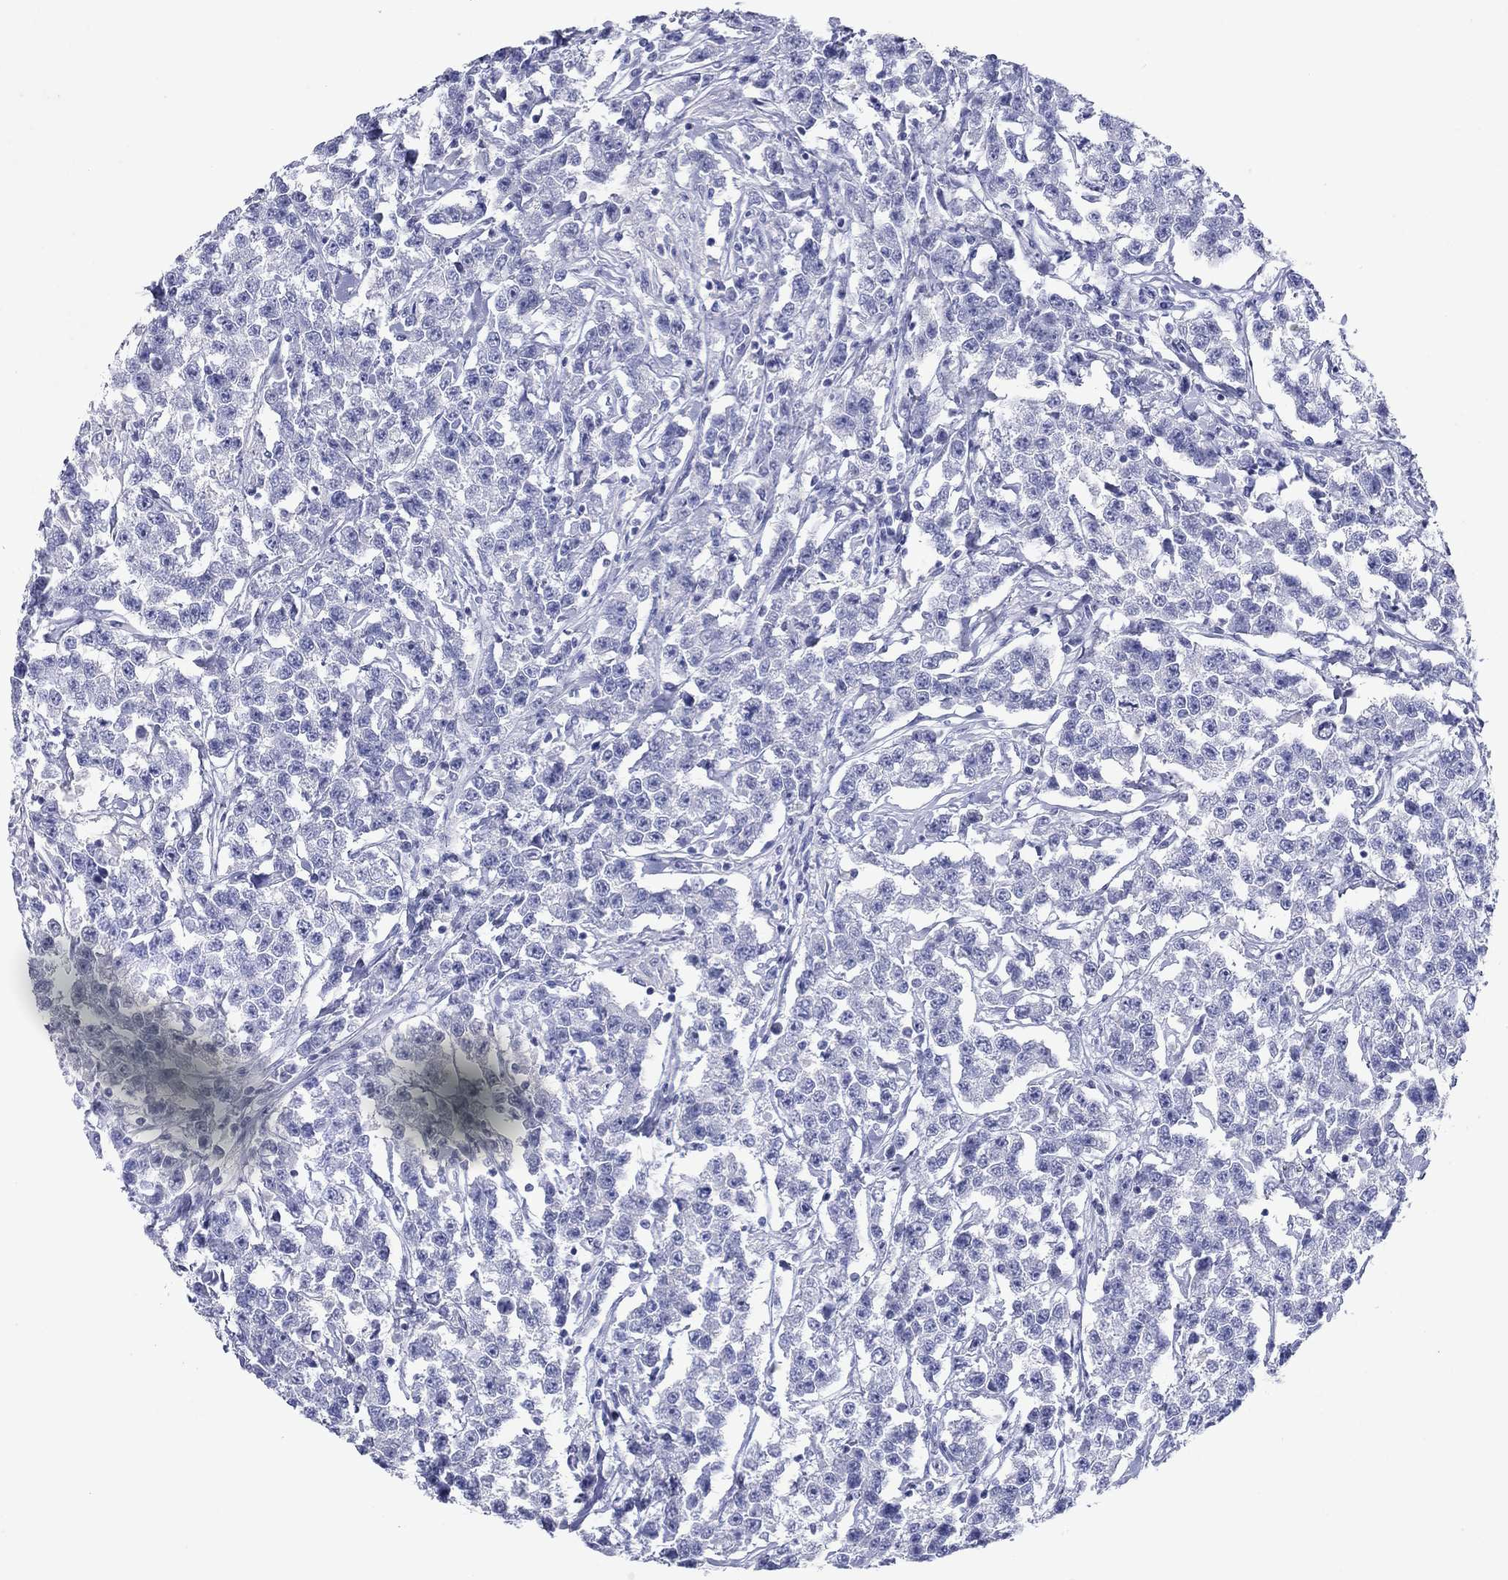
{"staining": {"intensity": "negative", "quantity": "none", "location": "none"}, "tissue": "testis cancer", "cell_type": "Tumor cells", "image_type": "cancer", "snomed": [{"axis": "morphology", "description": "Seminoma, NOS"}, {"axis": "topography", "description": "Testis"}], "caption": "Tumor cells show no significant positivity in seminoma (testis). The staining is performed using DAB (3,3'-diaminobenzidine) brown chromogen with nuclei counter-stained in using hematoxylin.", "gene": "ATP4A", "patient": {"sex": "male", "age": 59}}